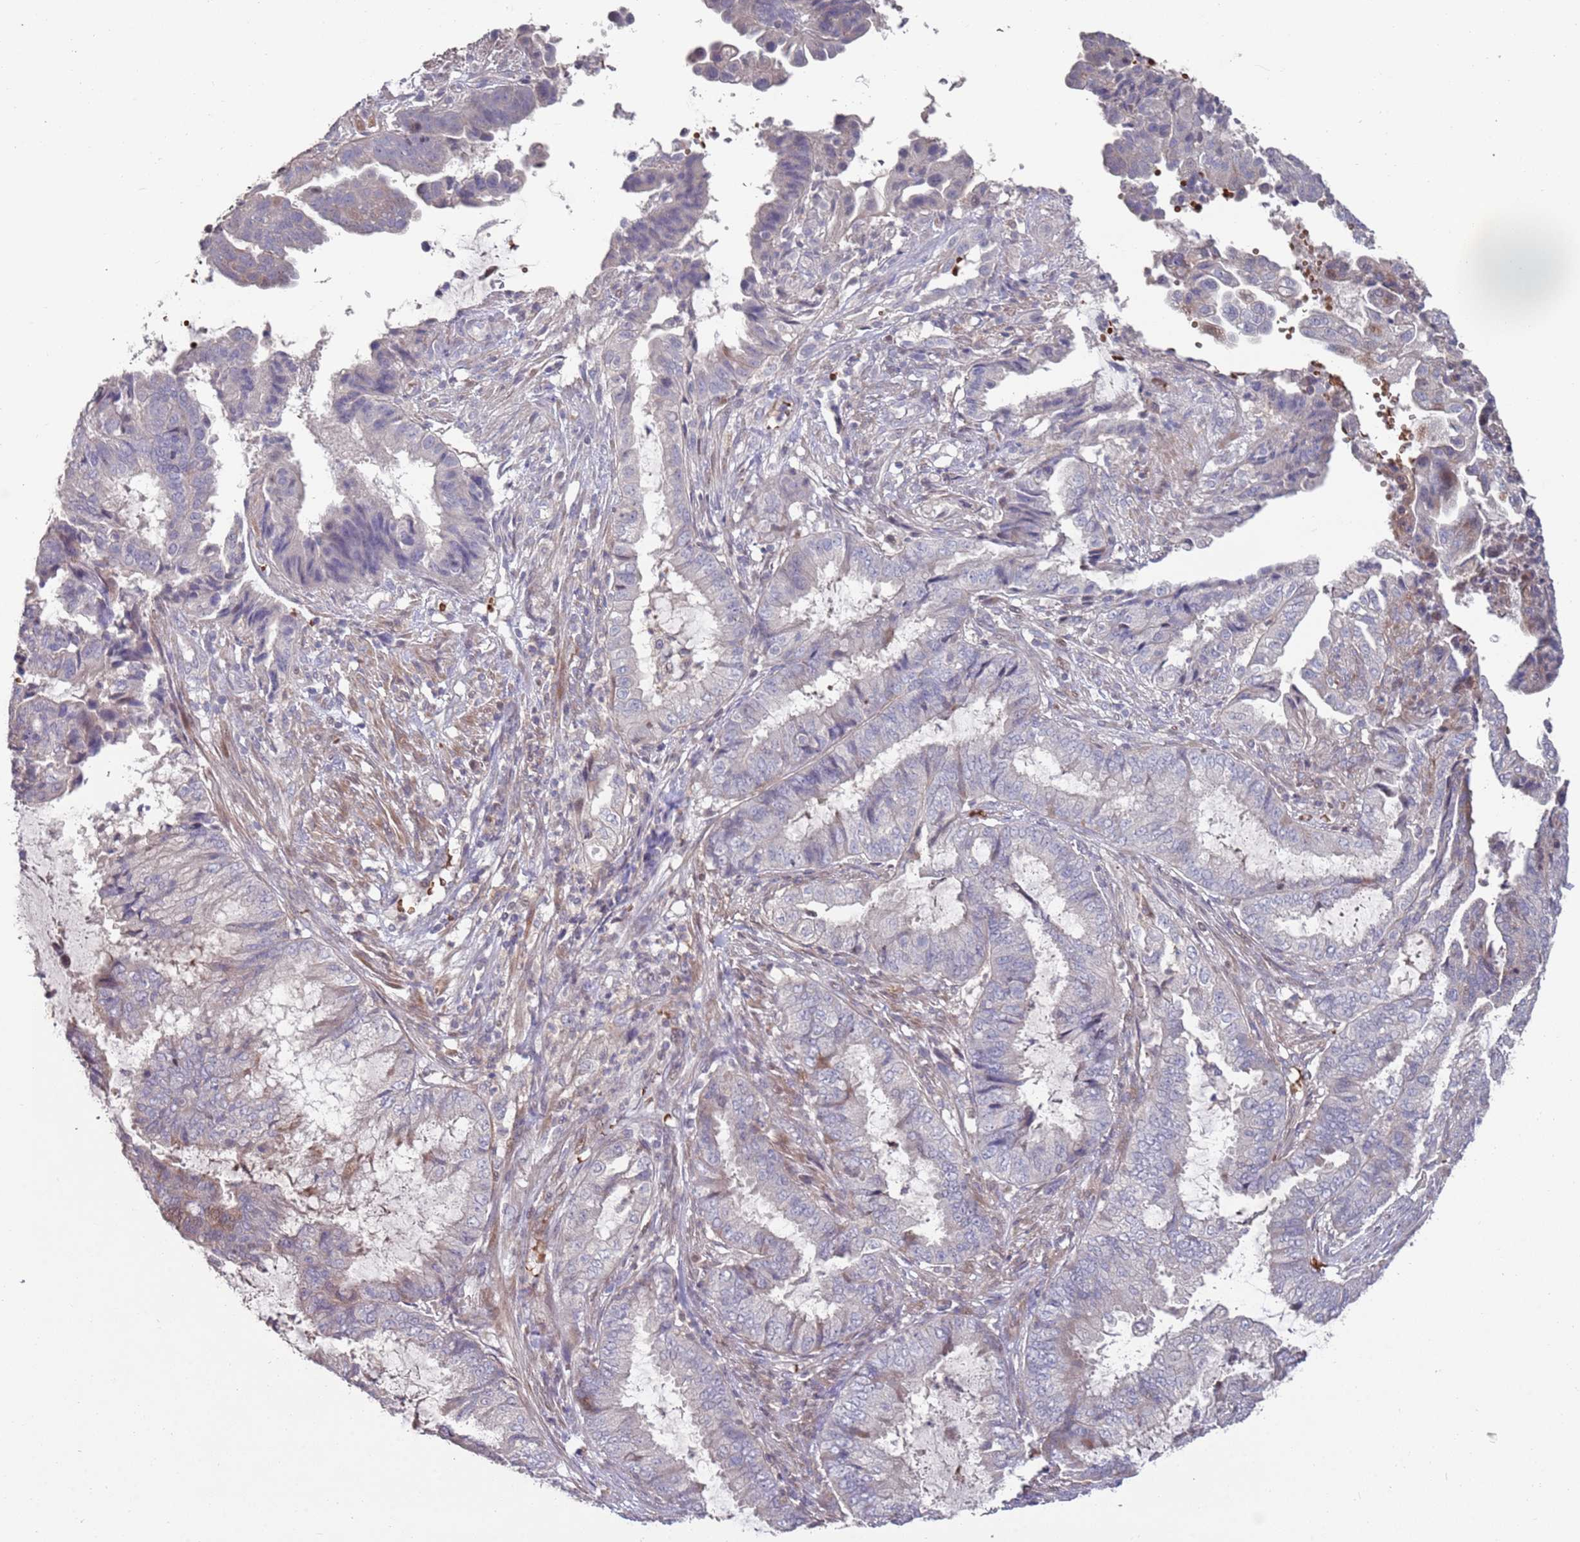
{"staining": {"intensity": "negative", "quantity": "none", "location": "none"}, "tissue": "endometrial cancer", "cell_type": "Tumor cells", "image_type": "cancer", "snomed": [{"axis": "morphology", "description": "Adenocarcinoma, NOS"}, {"axis": "topography", "description": "Endometrium"}], "caption": "Immunohistochemistry micrograph of human endometrial adenocarcinoma stained for a protein (brown), which displays no staining in tumor cells. (DAB (3,3'-diaminobenzidine) immunohistochemistry, high magnification).", "gene": "LACC1", "patient": {"sex": "female", "age": 51}}